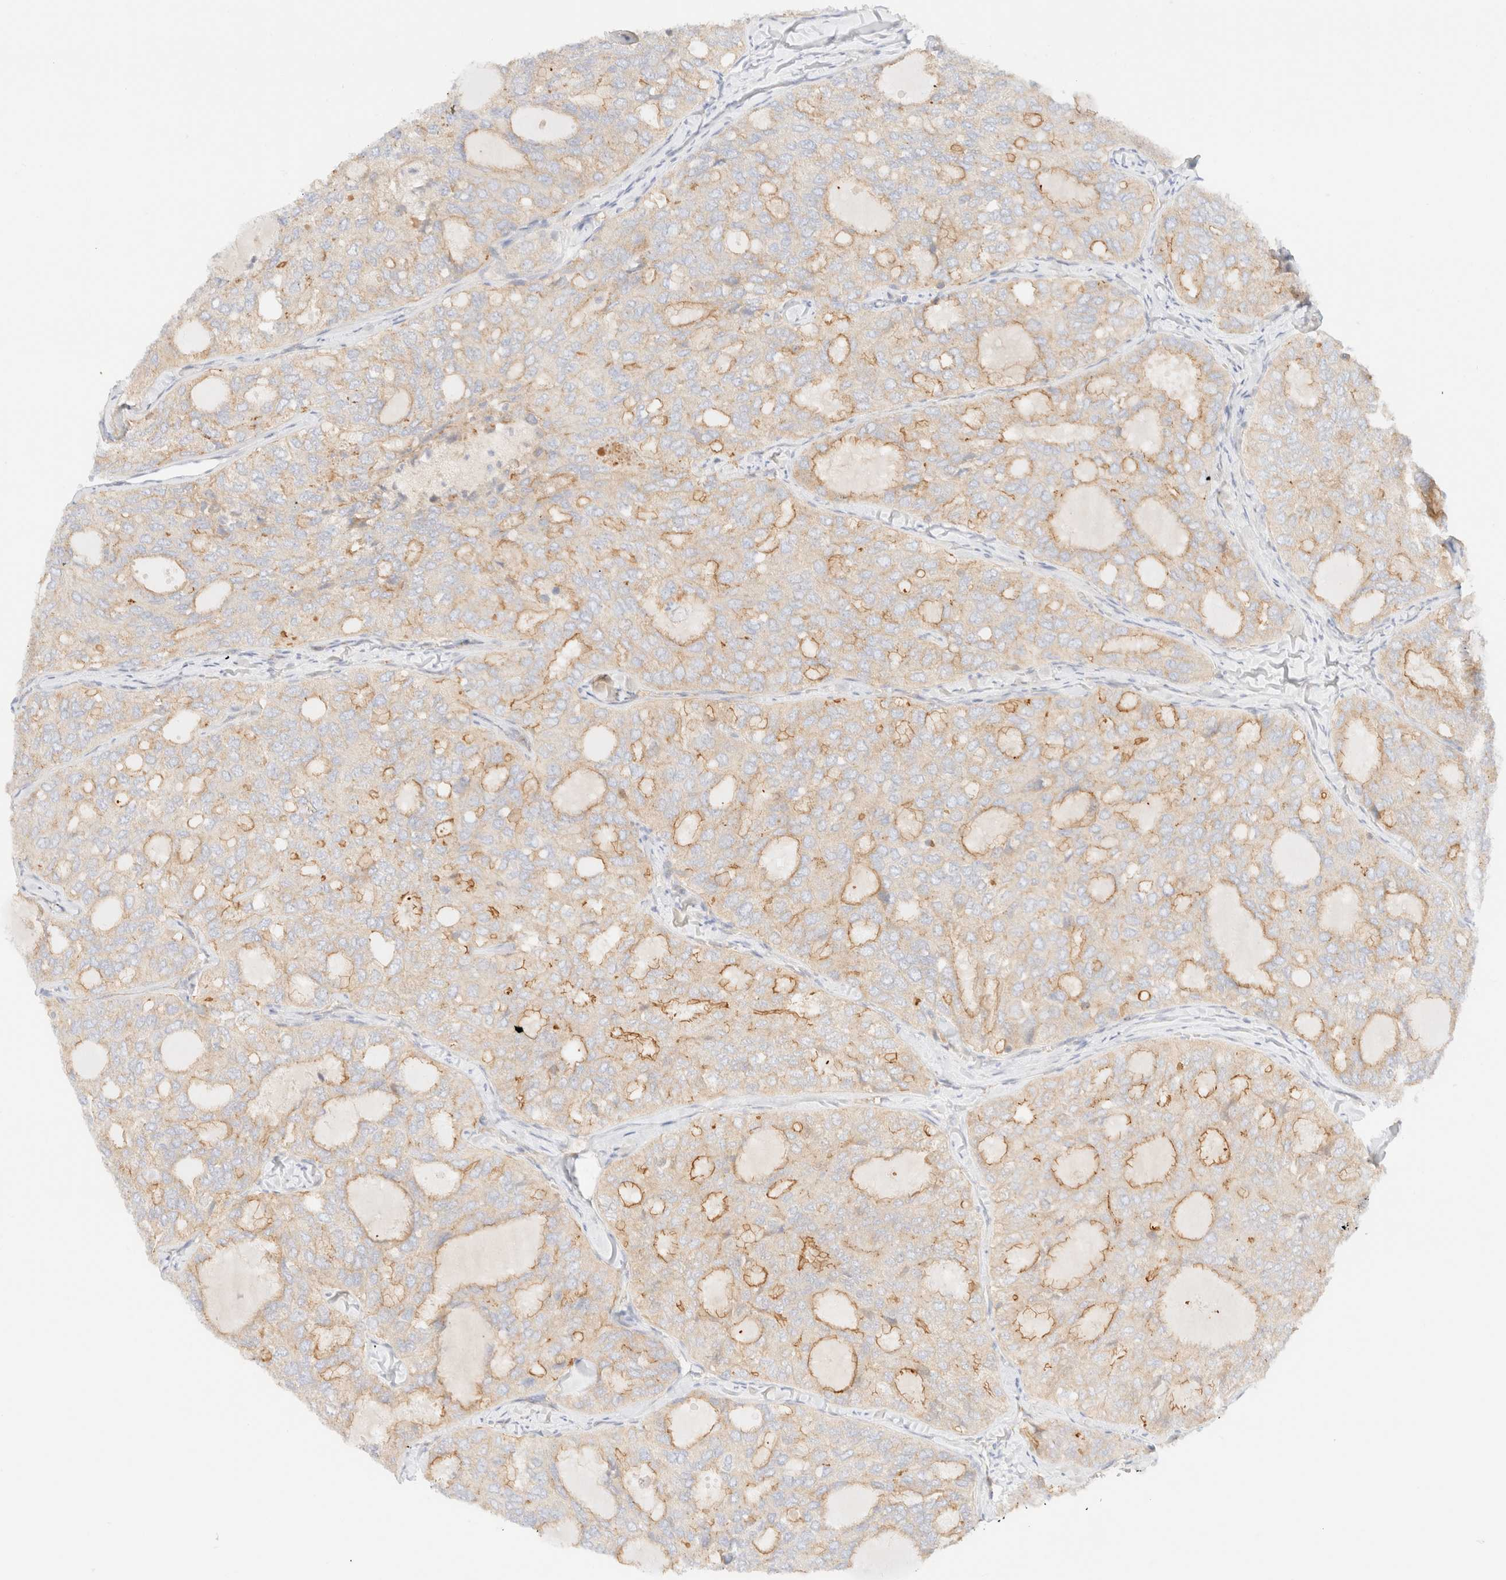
{"staining": {"intensity": "moderate", "quantity": "<25%", "location": "cytoplasmic/membranous"}, "tissue": "thyroid cancer", "cell_type": "Tumor cells", "image_type": "cancer", "snomed": [{"axis": "morphology", "description": "Follicular adenoma carcinoma, NOS"}, {"axis": "topography", "description": "Thyroid gland"}], "caption": "Thyroid cancer (follicular adenoma carcinoma) stained with a protein marker demonstrates moderate staining in tumor cells.", "gene": "MYO10", "patient": {"sex": "male", "age": 75}}